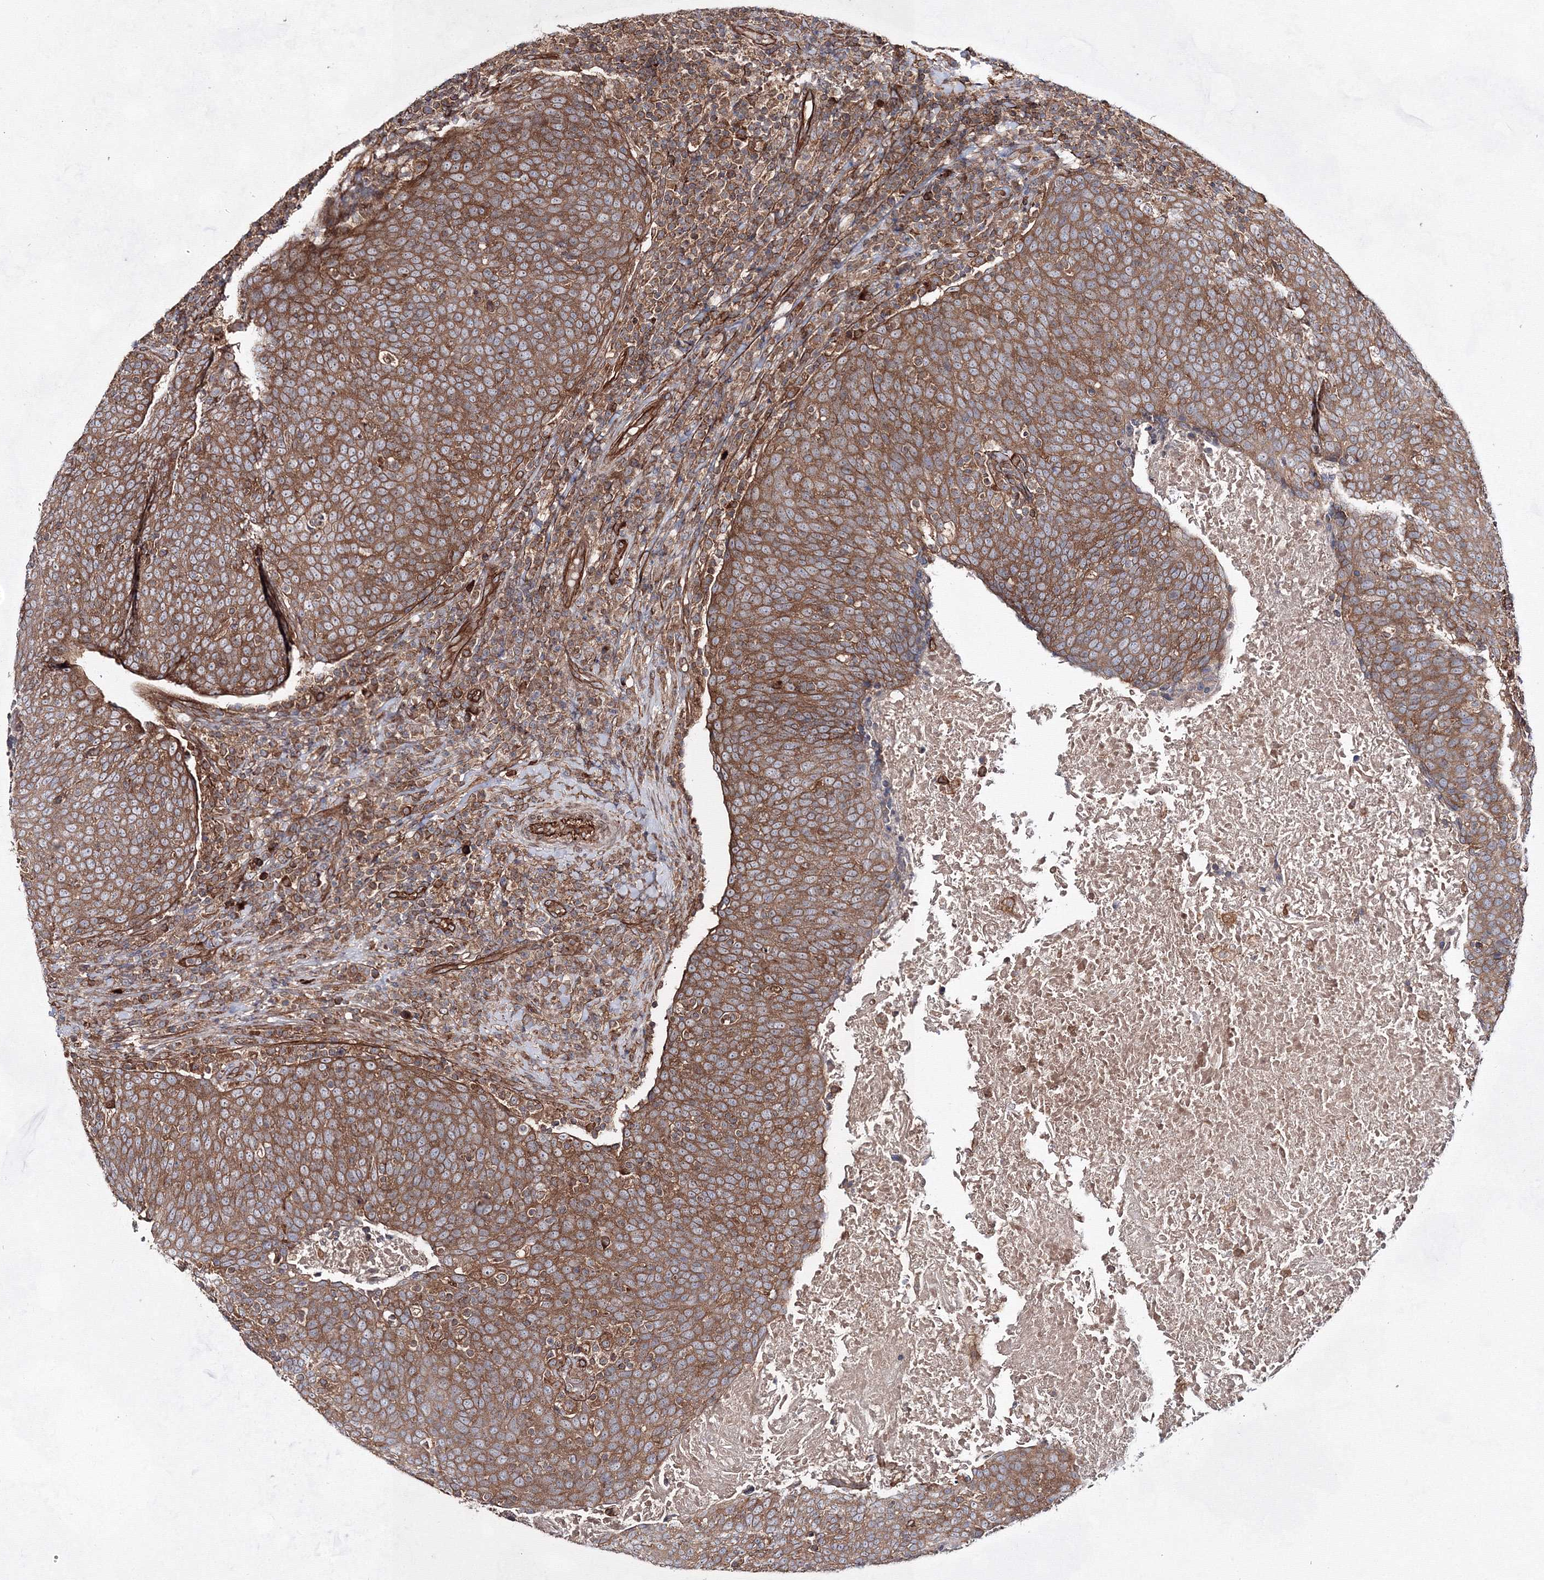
{"staining": {"intensity": "moderate", "quantity": ">75%", "location": "cytoplasmic/membranous"}, "tissue": "head and neck cancer", "cell_type": "Tumor cells", "image_type": "cancer", "snomed": [{"axis": "morphology", "description": "Squamous cell carcinoma, NOS"}, {"axis": "morphology", "description": "Squamous cell carcinoma, metastatic, NOS"}, {"axis": "topography", "description": "Lymph node"}, {"axis": "topography", "description": "Head-Neck"}], "caption": "About >75% of tumor cells in human head and neck squamous cell carcinoma reveal moderate cytoplasmic/membranous protein staining as visualized by brown immunohistochemical staining.", "gene": "EXOC6", "patient": {"sex": "male", "age": 62}}